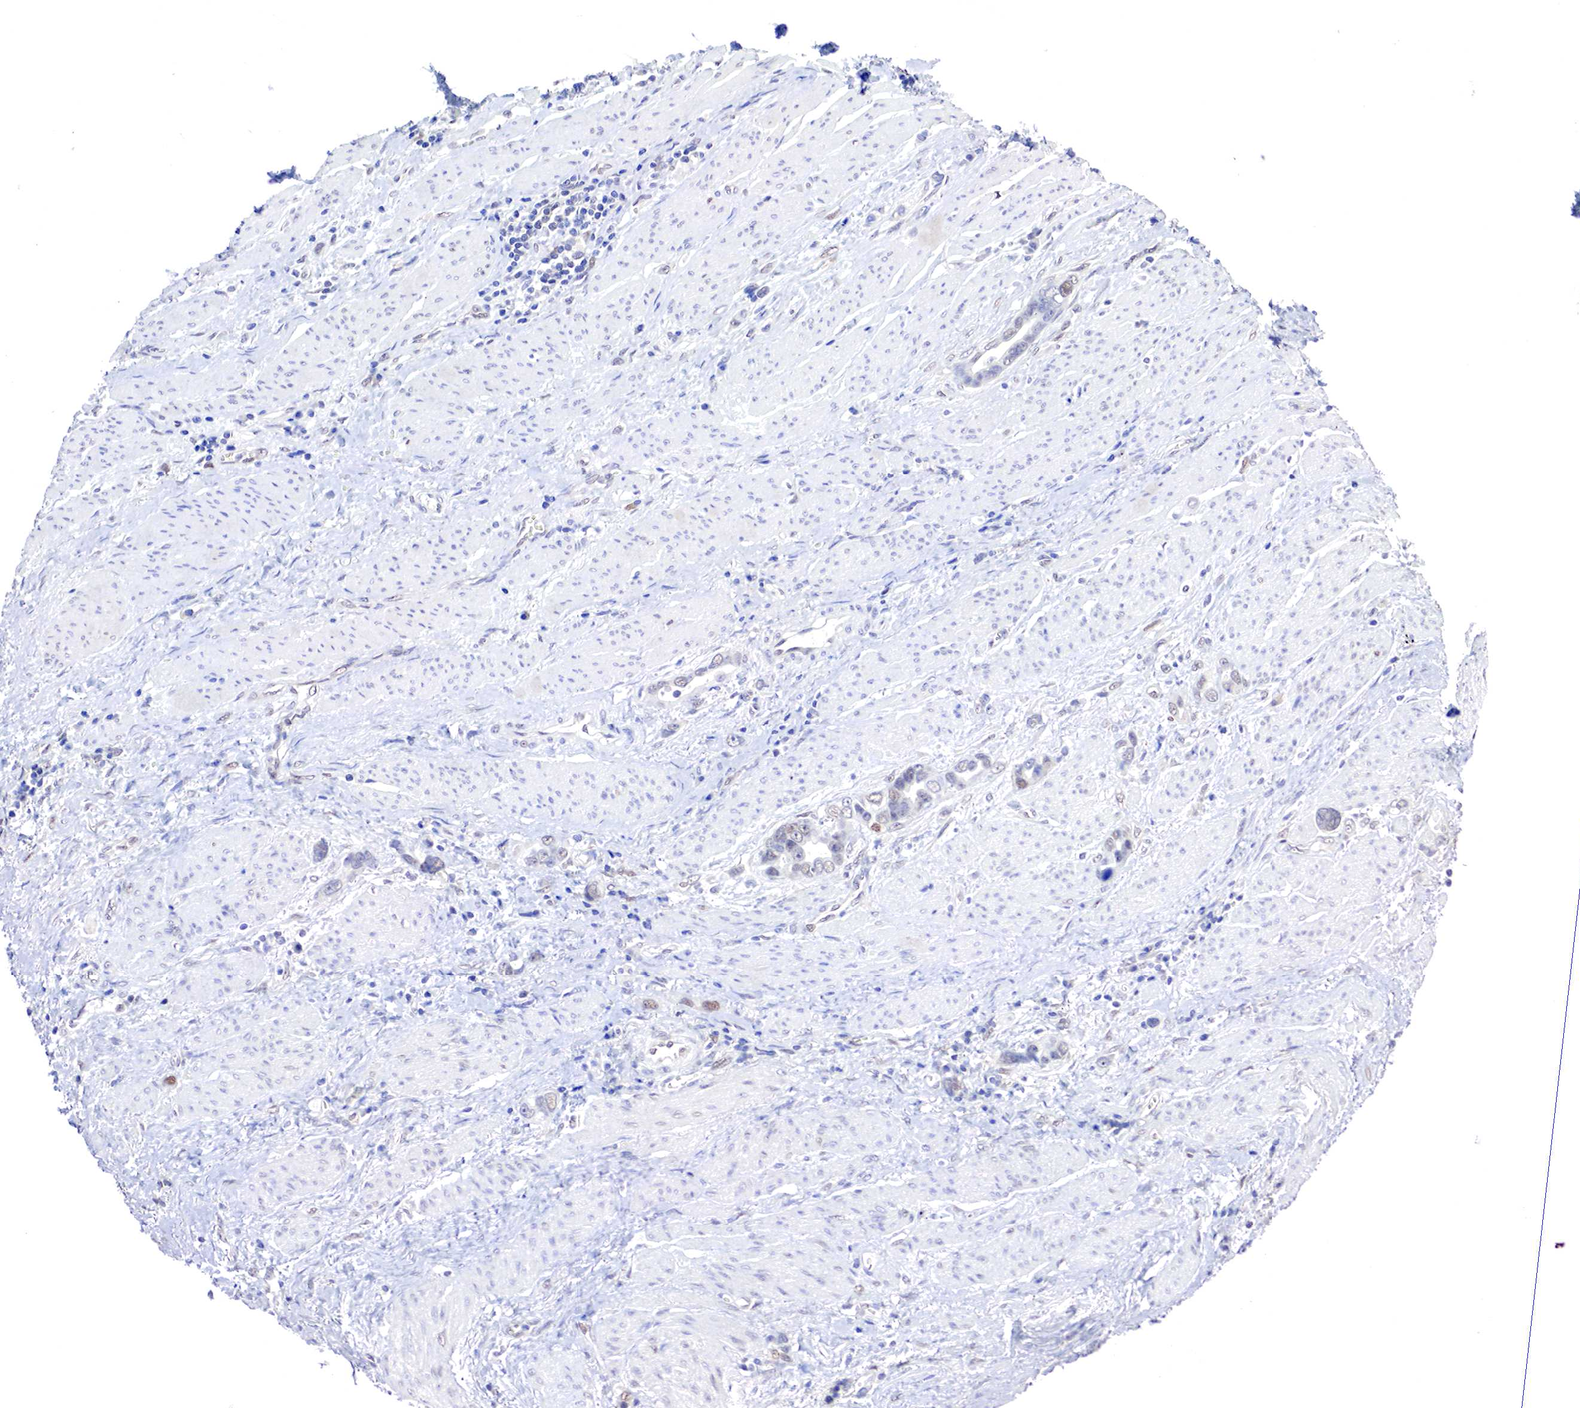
{"staining": {"intensity": "weak", "quantity": "25%-75%", "location": "cytoplasmic/membranous,nuclear"}, "tissue": "stomach cancer", "cell_type": "Tumor cells", "image_type": "cancer", "snomed": [{"axis": "morphology", "description": "Adenocarcinoma, NOS"}, {"axis": "topography", "description": "Stomach"}], "caption": "Tumor cells reveal weak cytoplasmic/membranous and nuclear expression in approximately 25%-75% of cells in stomach cancer. (DAB = brown stain, brightfield microscopy at high magnification).", "gene": "PABIR2", "patient": {"sex": "male", "age": 78}}